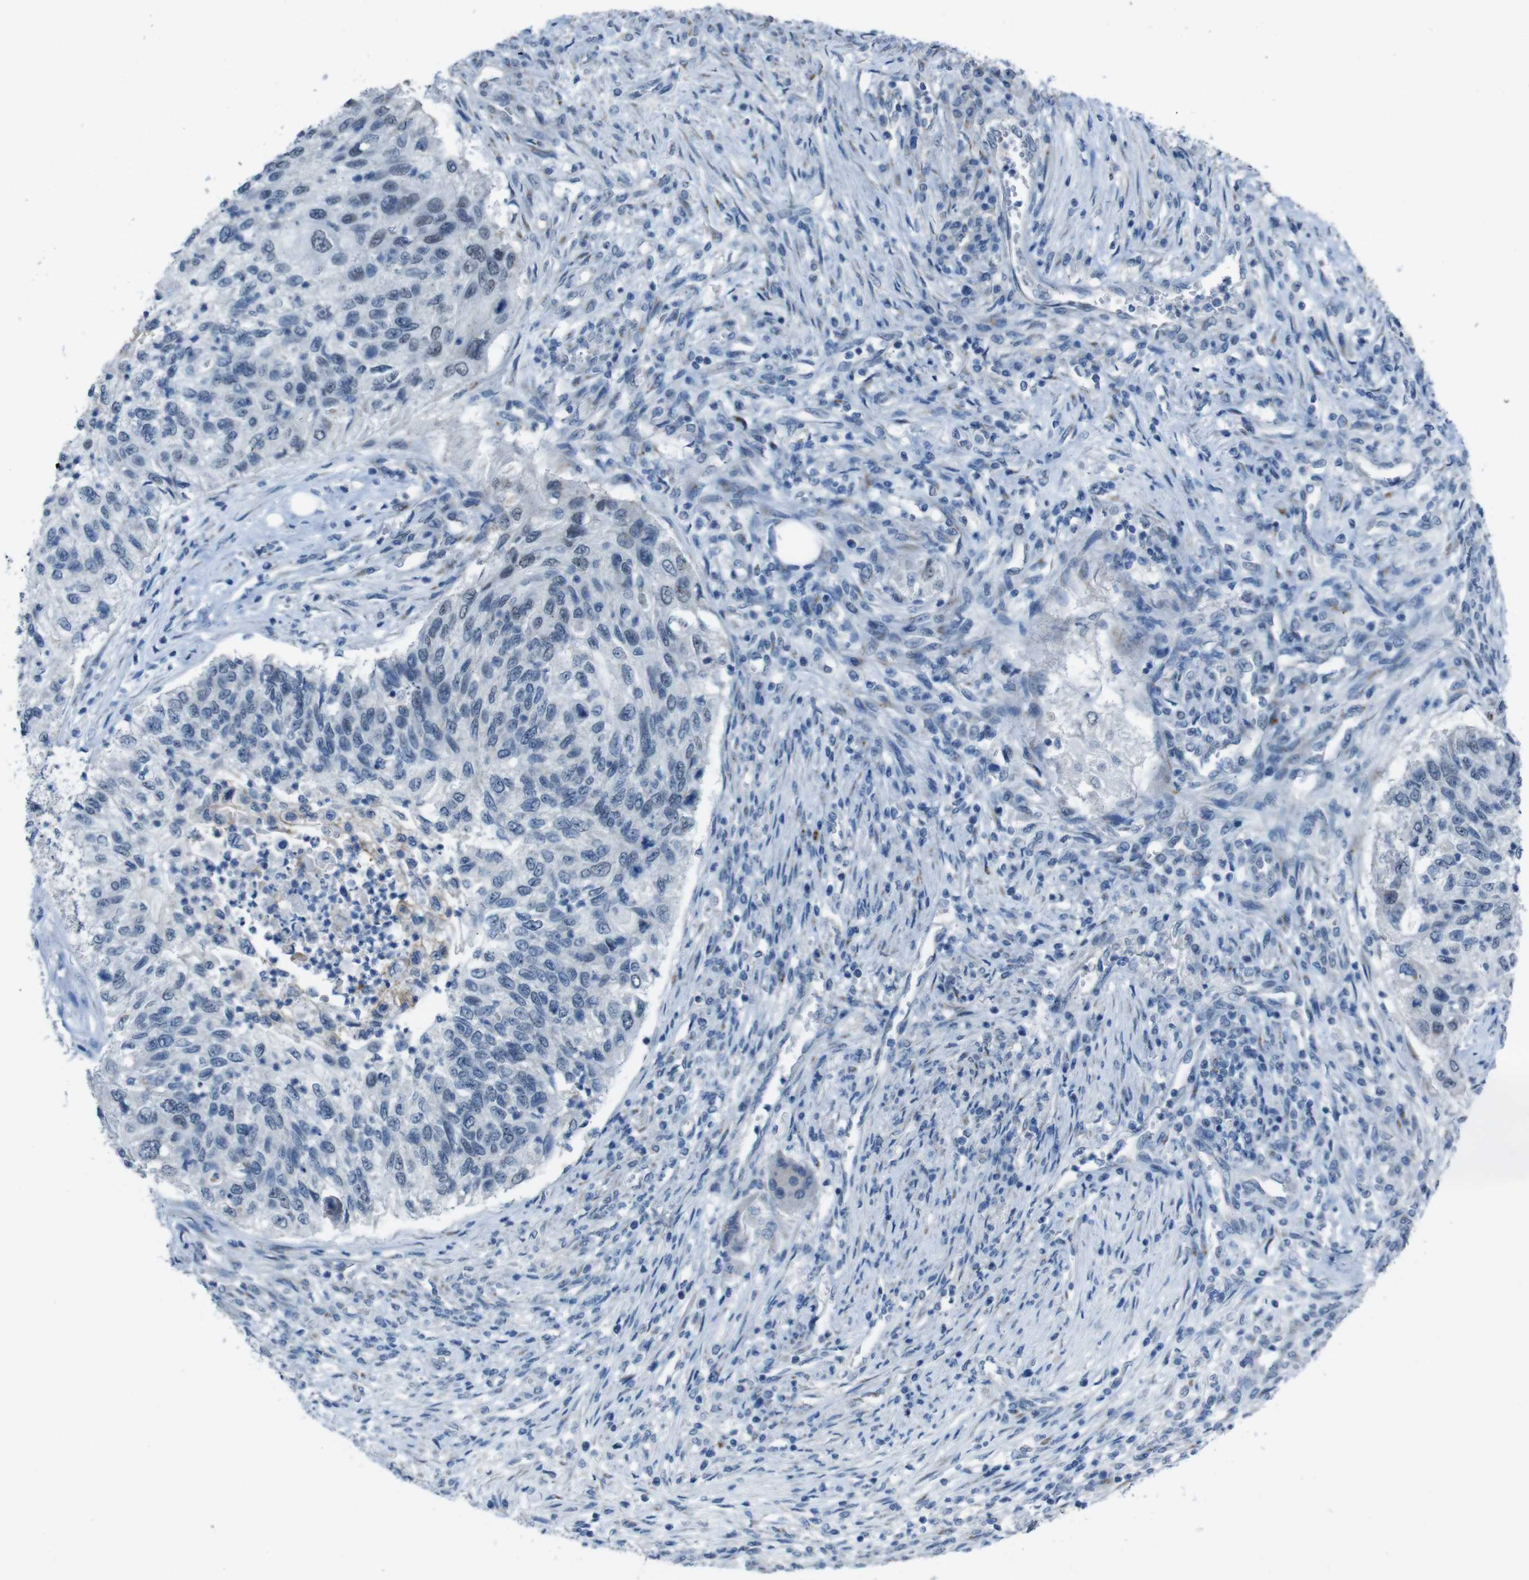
{"staining": {"intensity": "negative", "quantity": "none", "location": "none"}, "tissue": "urothelial cancer", "cell_type": "Tumor cells", "image_type": "cancer", "snomed": [{"axis": "morphology", "description": "Urothelial carcinoma, High grade"}, {"axis": "topography", "description": "Urinary bladder"}], "caption": "A histopathology image of urothelial cancer stained for a protein displays no brown staining in tumor cells. (Stains: DAB (3,3'-diaminobenzidine) immunohistochemistry with hematoxylin counter stain, Microscopy: brightfield microscopy at high magnification).", "gene": "CDHR2", "patient": {"sex": "female", "age": 60}}